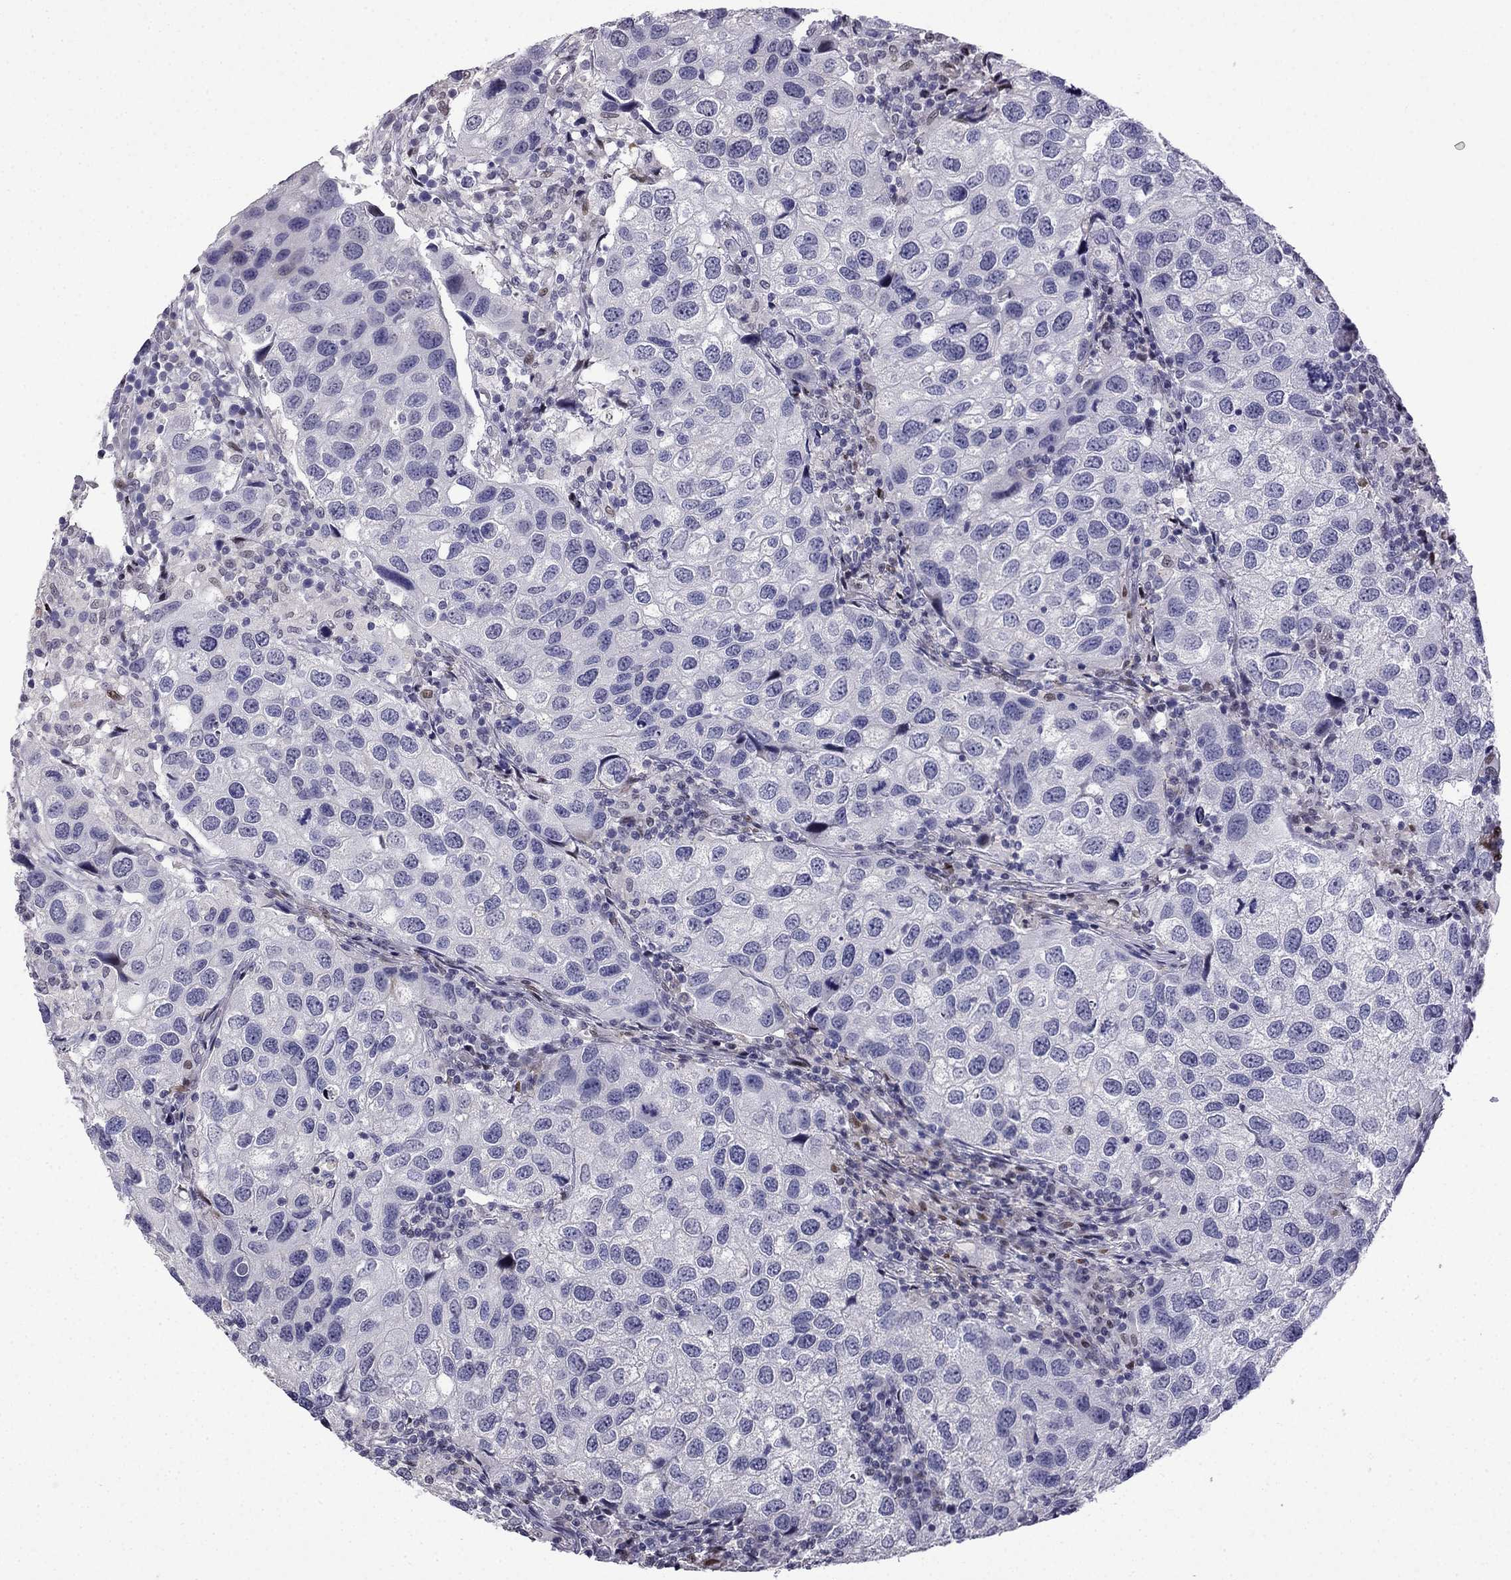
{"staining": {"intensity": "negative", "quantity": "none", "location": "none"}, "tissue": "urothelial cancer", "cell_type": "Tumor cells", "image_type": "cancer", "snomed": [{"axis": "morphology", "description": "Urothelial carcinoma, High grade"}, {"axis": "topography", "description": "Urinary bladder"}], "caption": "Immunohistochemistry (IHC) of urothelial carcinoma (high-grade) displays no positivity in tumor cells. (DAB (3,3'-diaminobenzidine) immunohistochemistry (IHC), high magnification).", "gene": "CFAP70", "patient": {"sex": "male", "age": 79}}